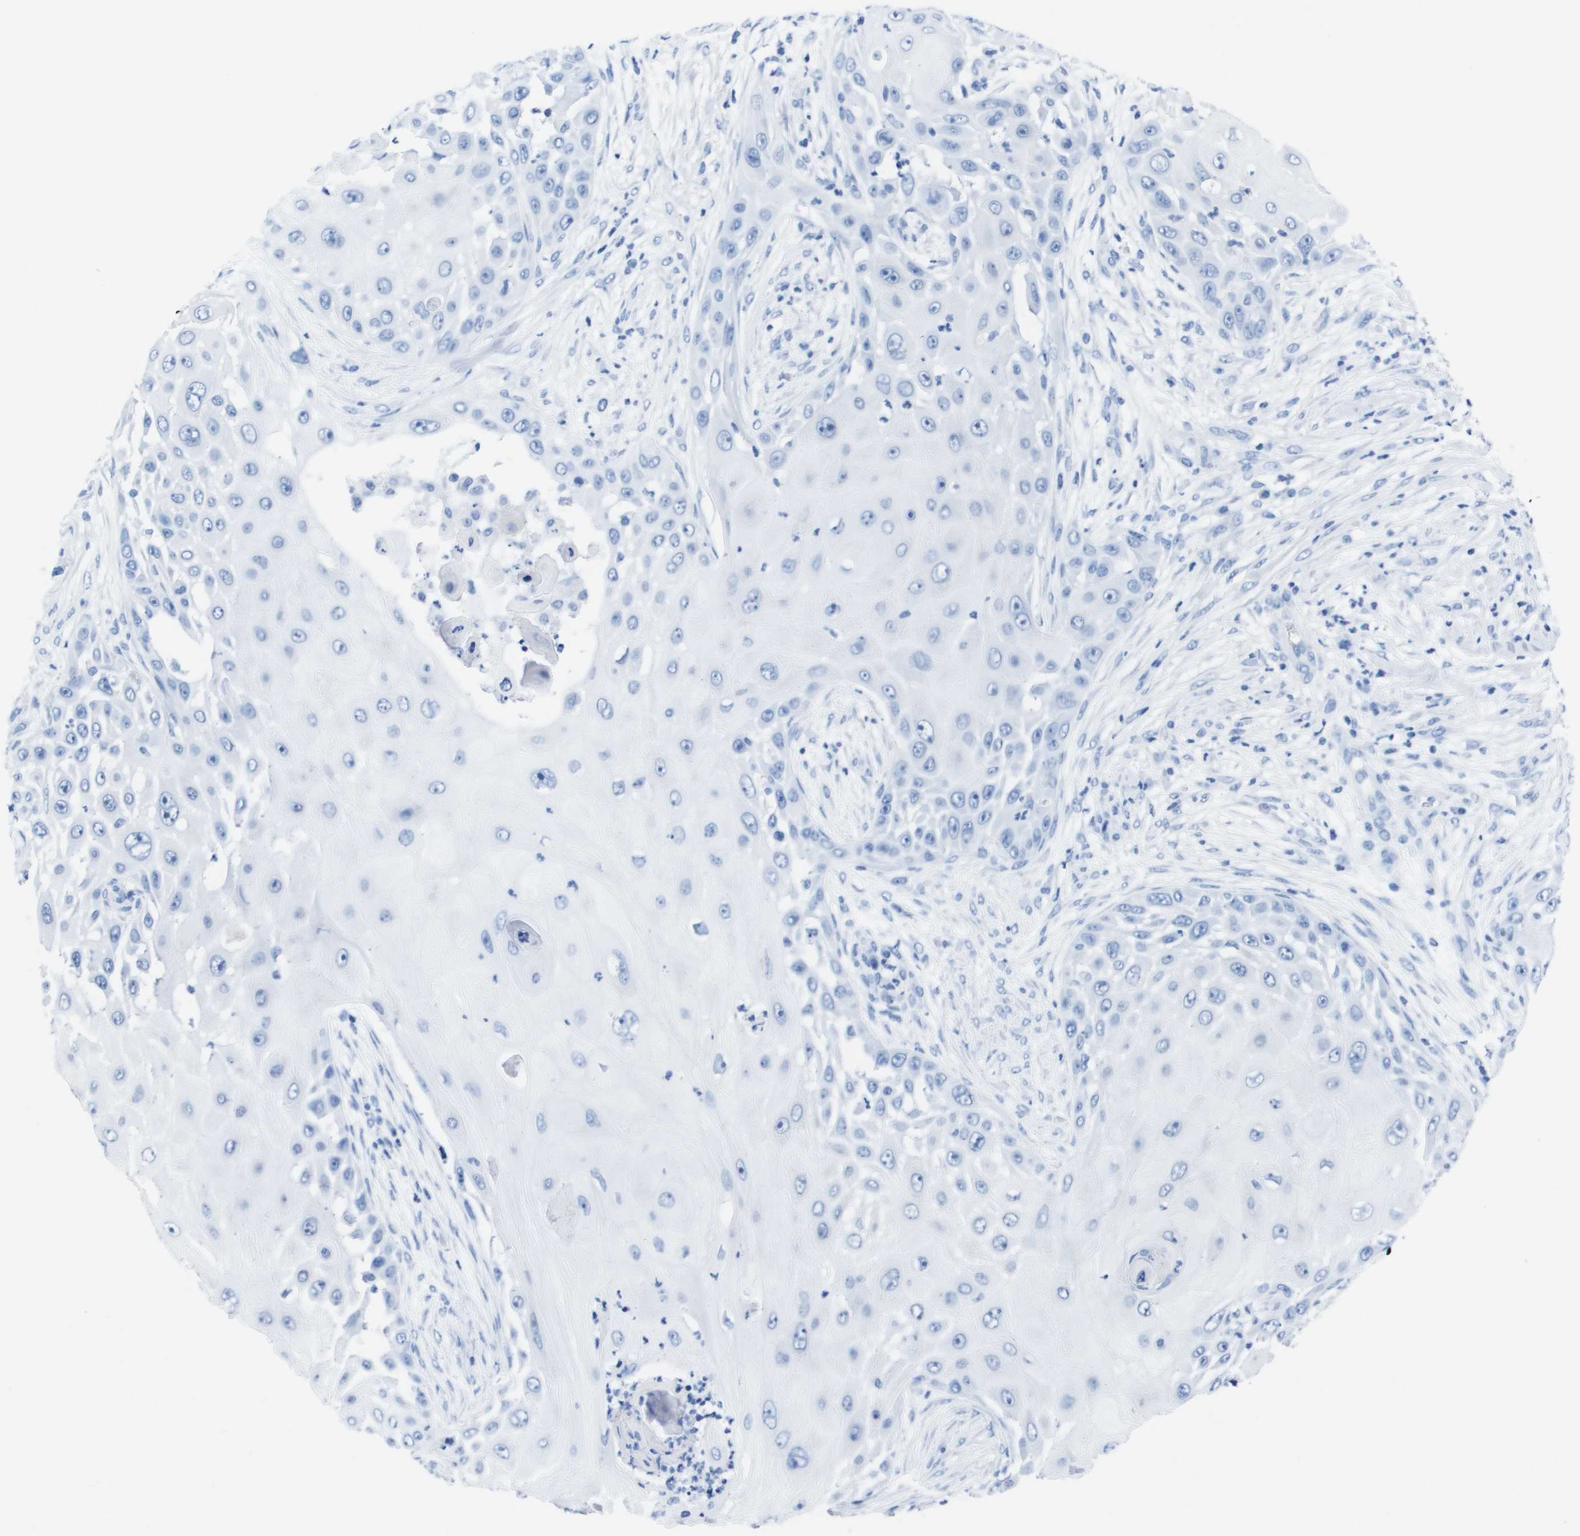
{"staining": {"intensity": "negative", "quantity": "none", "location": "none"}, "tissue": "skin cancer", "cell_type": "Tumor cells", "image_type": "cancer", "snomed": [{"axis": "morphology", "description": "Squamous cell carcinoma, NOS"}, {"axis": "topography", "description": "Skin"}], "caption": "Photomicrograph shows no significant protein staining in tumor cells of skin cancer.", "gene": "KCNA3", "patient": {"sex": "female", "age": 44}}